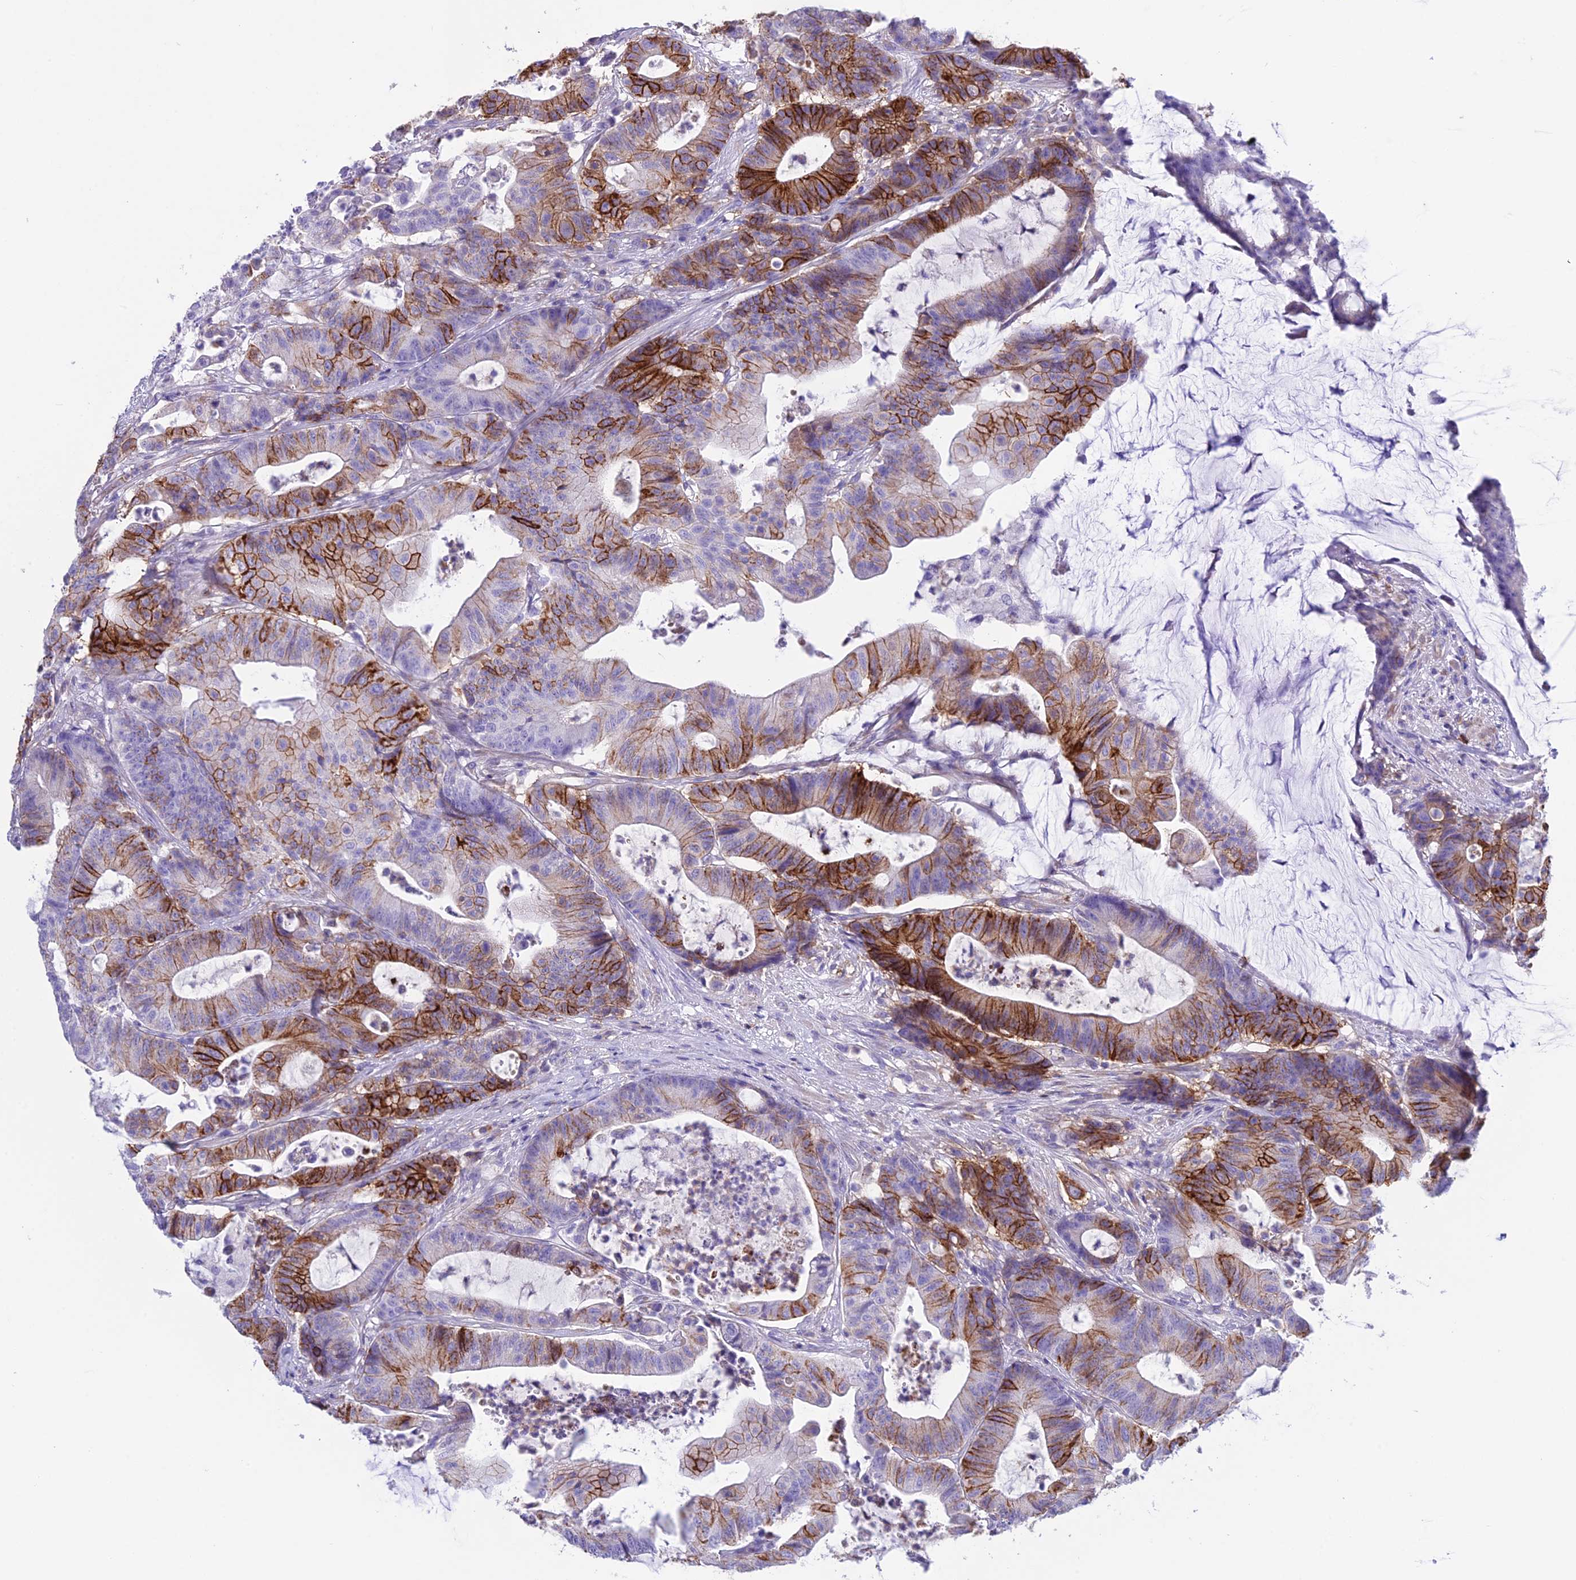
{"staining": {"intensity": "strong", "quantity": "25%-75%", "location": "cytoplasmic/membranous"}, "tissue": "colorectal cancer", "cell_type": "Tumor cells", "image_type": "cancer", "snomed": [{"axis": "morphology", "description": "Adenocarcinoma, NOS"}, {"axis": "topography", "description": "Colon"}], "caption": "Protein staining by IHC exhibits strong cytoplasmic/membranous expression in approximately 25%-75% of tumor cells in colorectal cancer.", "gene": "OR1Q1", "patient": {"sex": "female", "age": 84}}